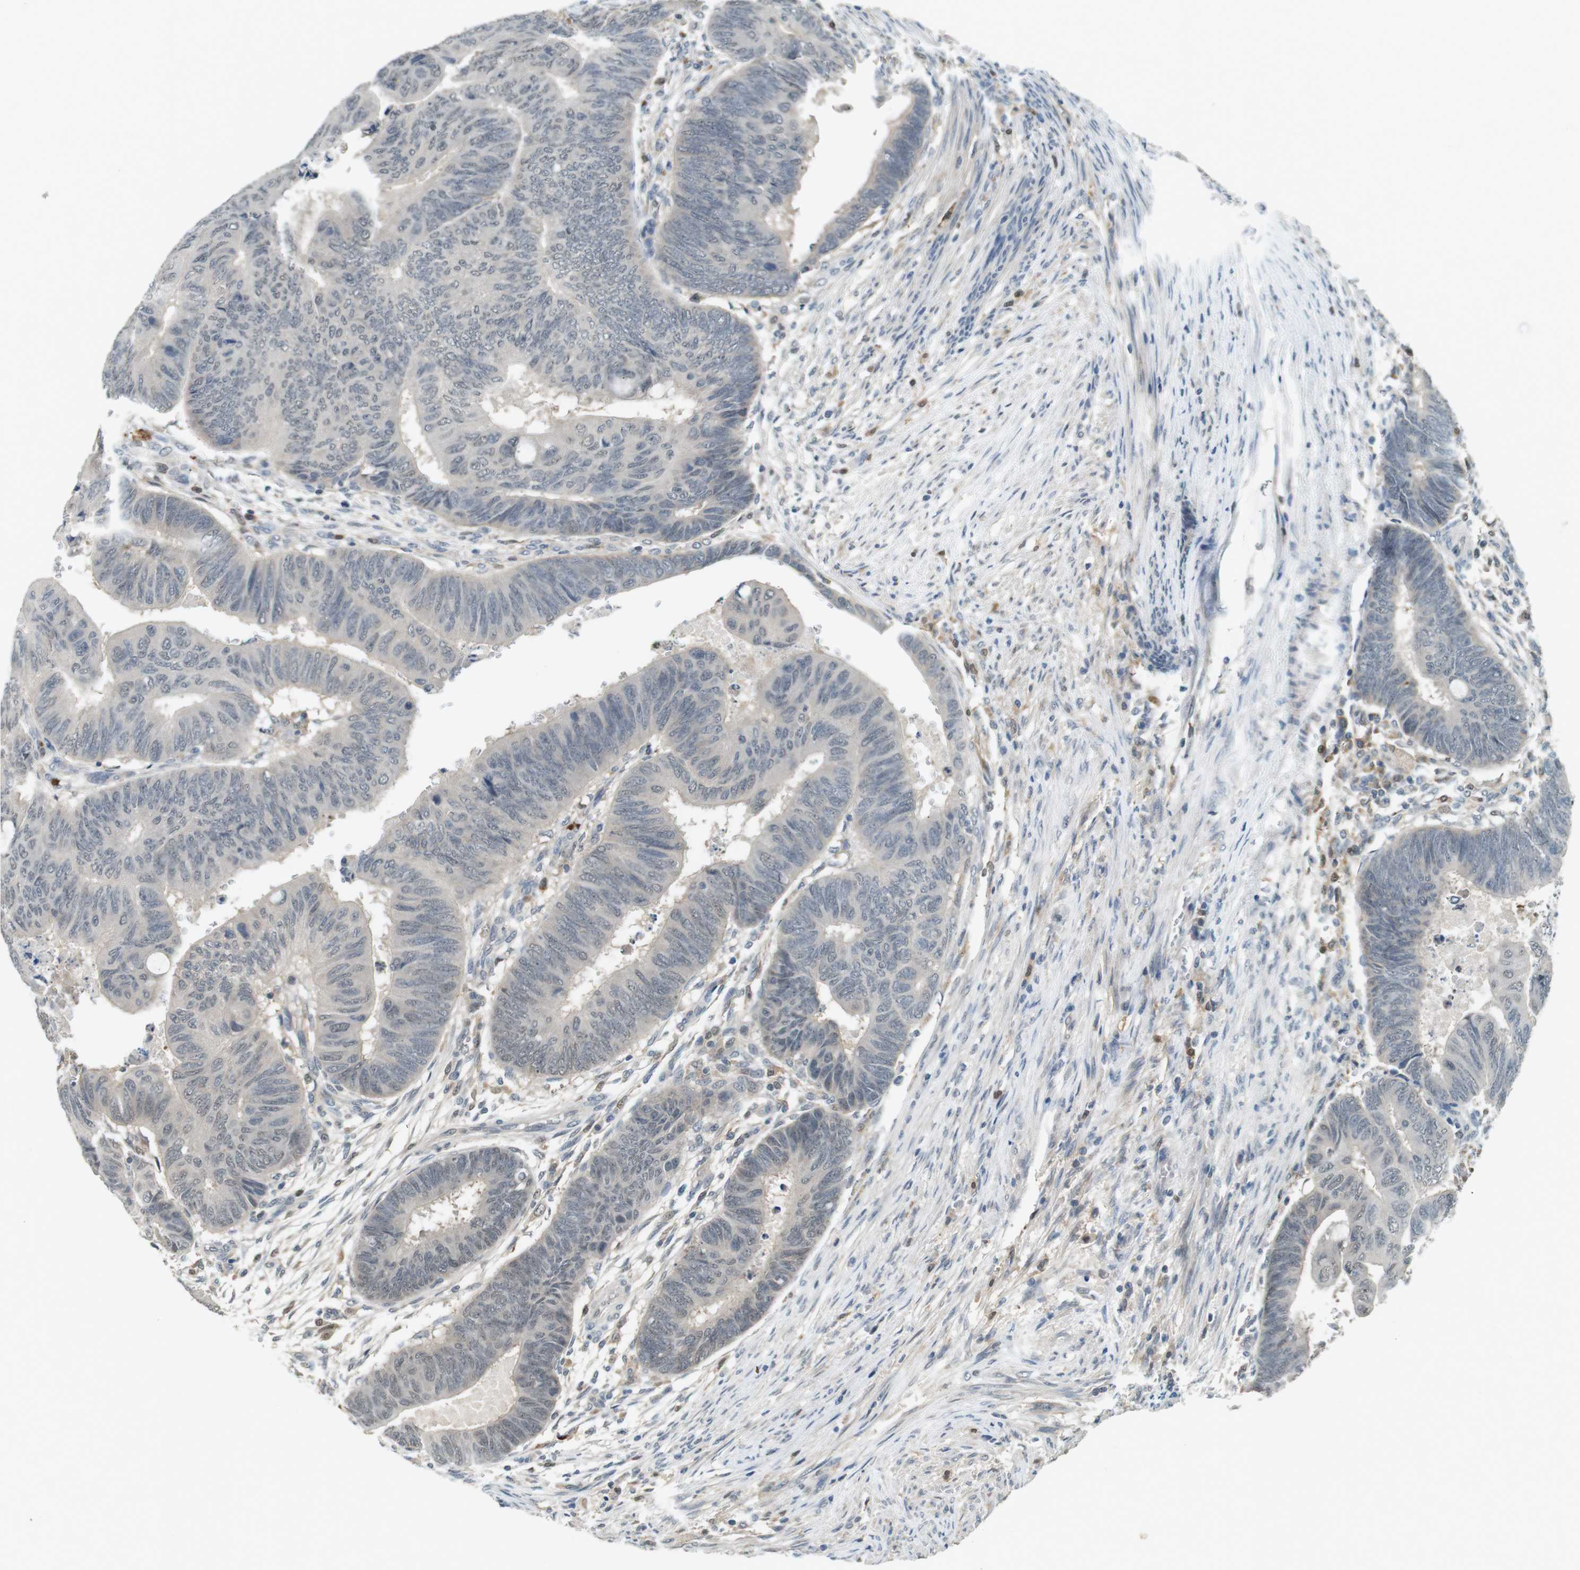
{"staining": {"intensity": "negative", "quantity": "none", "location": "none"}, "tissue": "colorectal cancer", "cell_type": "Tumor cells", "image_type": "cancer", "snomed": [{"axis": "morphology", "description": "Normal tissue, NOS"}, {"axis": "morphology", "description": "Adenocarcinoma, NOS"}, {"axis": "topography", "description": "Rectum"}, {"axis": "topography", "description": "Peripheral nerve tissue"}], "caption": "IHC photomicrograph of colorectal cancer stained for a protein (brown), which exhibits no positivity in tumor cells.", "gene": "CDK14", "patient": {"sex": "male", "age": 92}}